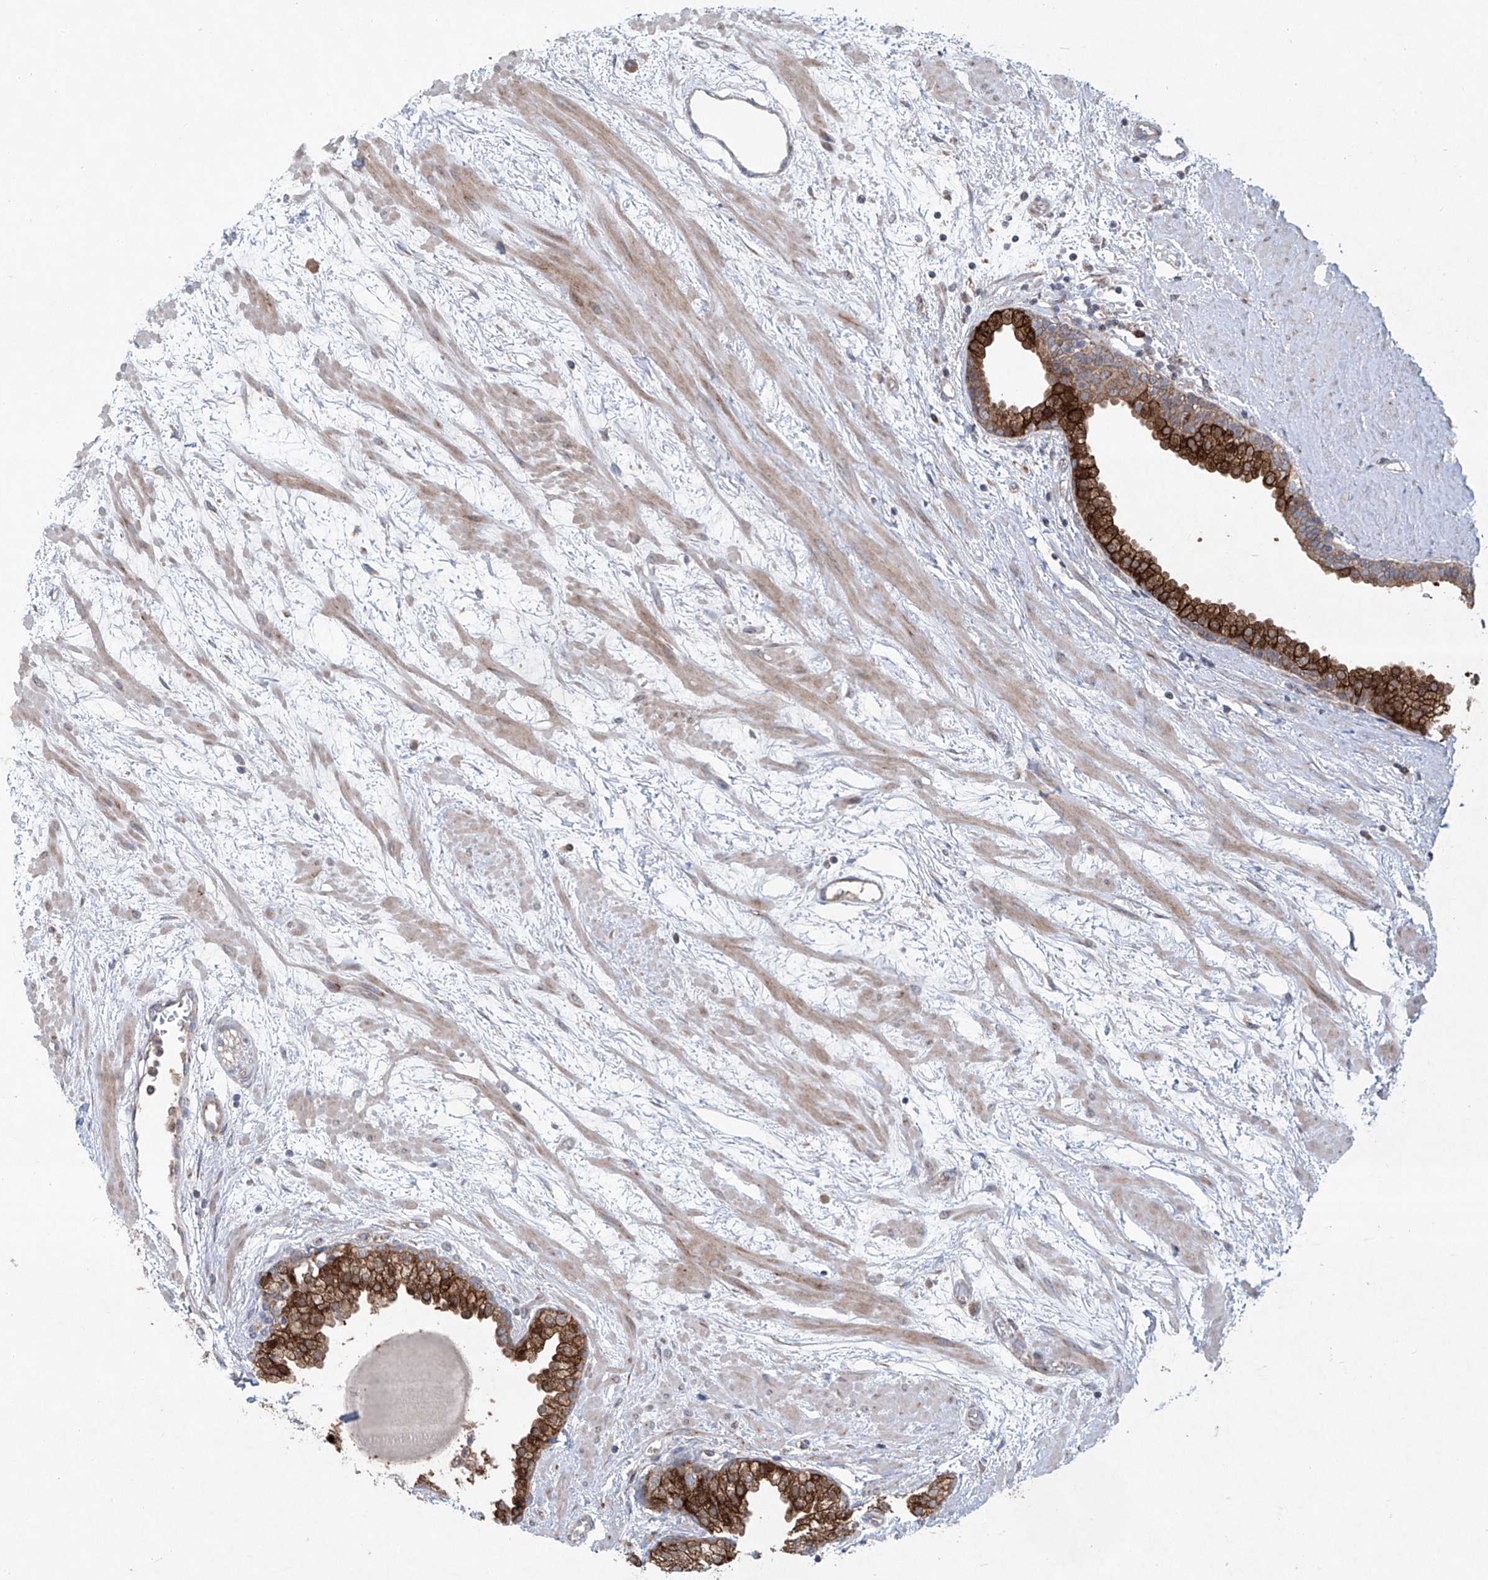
{"staining": {"intensity": "moderate", "quantity": ">75%", "location": "cytoplasmic/membranous"}, "tissue": "prostate", "cell_type": "Glandular cells", "image_type": "normal", "snomed": [{"axis": "morphology", "description": "Normal tissue, NOS"}, {"axis": "topography", "description": "Prostate"}], "caption": "The histopathology image shows immunohistochemical staining of unremarkable prostate. There is moderate cytoplasmic/membranous staining is present in approximately >75% of glandular cells.", "gene": "KLC4", "patient": {"sex": "male", "age": 48}}